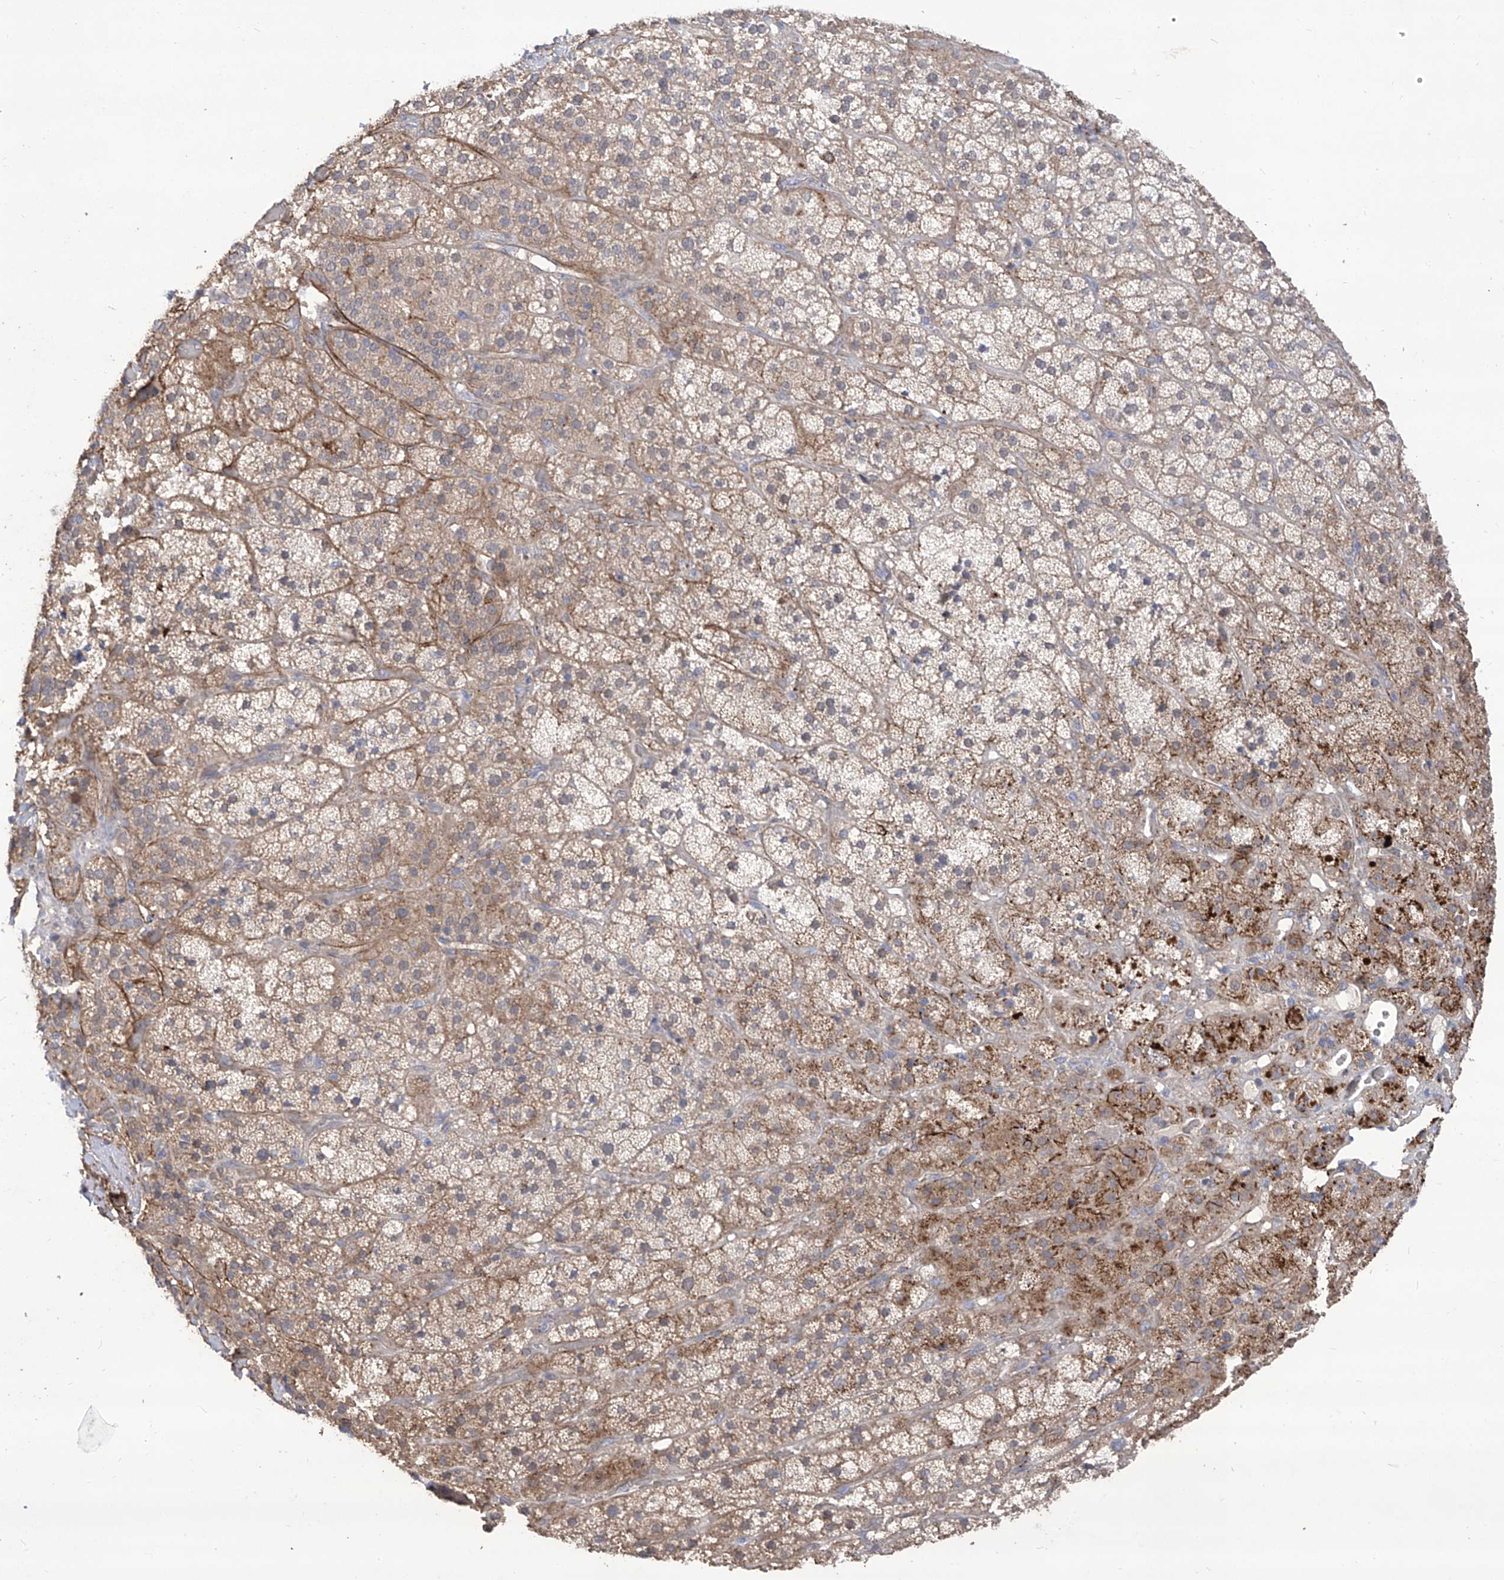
{"staining": {"intensity": "strong", "quantity": "<25%", "location": "cytoplasmic/membranous"}, "tissue": "adrenal gland", "cell_type": "Glandular cells", "image_type": "normal", "snomed": [{"axis": "morphology", "description": "Normal tissue, NOS"}, {"axis": "topography", "description": "Adrenal gland"}], "caption": "Protein staining of unremarkable adrenal gland reveals strong cytoplasmic/membranous expression in about <25% of glandular cells.", "gene": "TXNIP", "patient": {"sex": "male", "age": 57}}